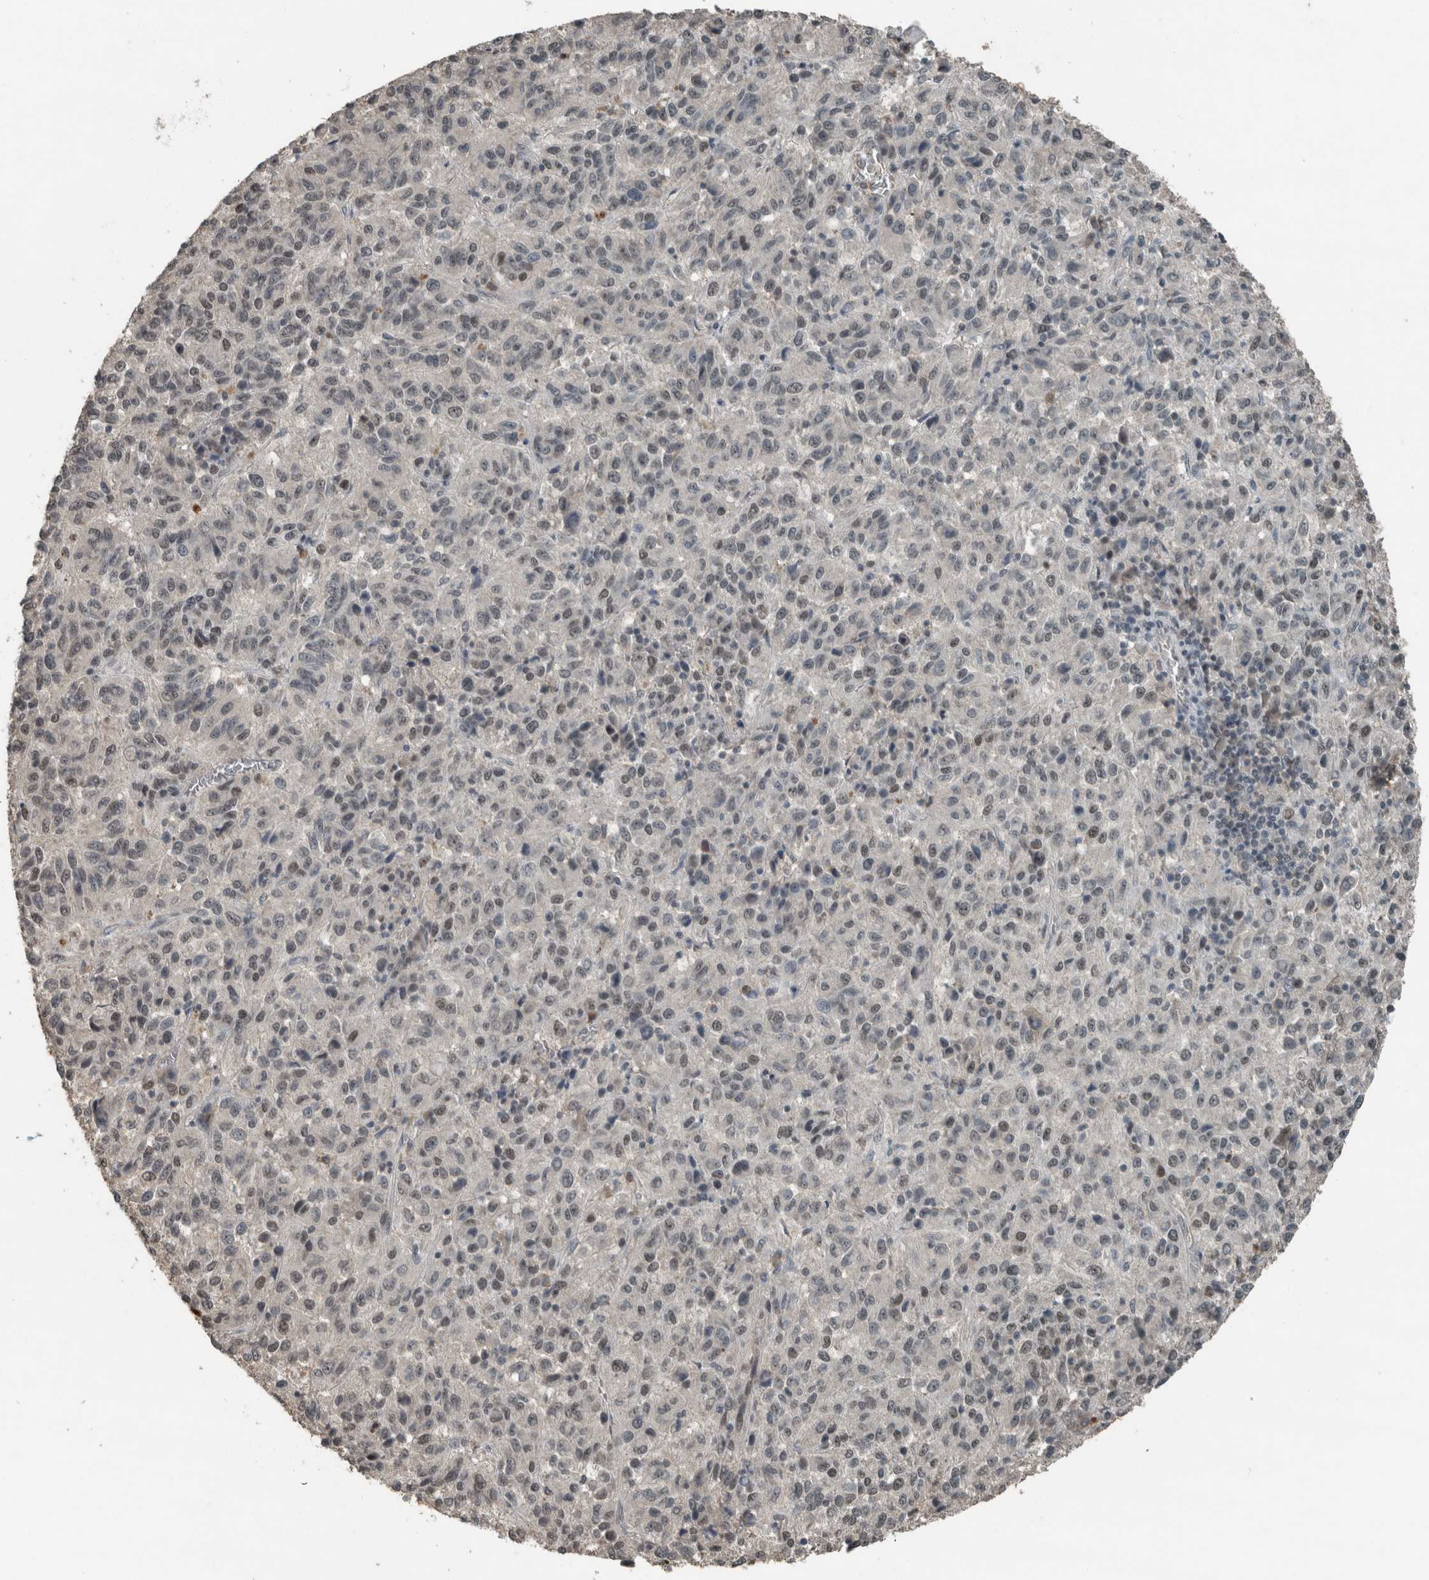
{"staining": {"intensity": "weak", "quantity": "<25%", "location": "nuclear"}, "tissue": "melanoma", "cell_type": "Tumor cells", "image_type": "cancer", "snomed": [{"axis": "morphology", "description": "Malignant melanoma, Metastatic site"}, {"axis": "topography", "description": "Lung"}], "caption": "Tumor cells show no significant positivity in melanoma.", "gene": "ZNF24", "patient": {"sex": "male", "age": 64}}